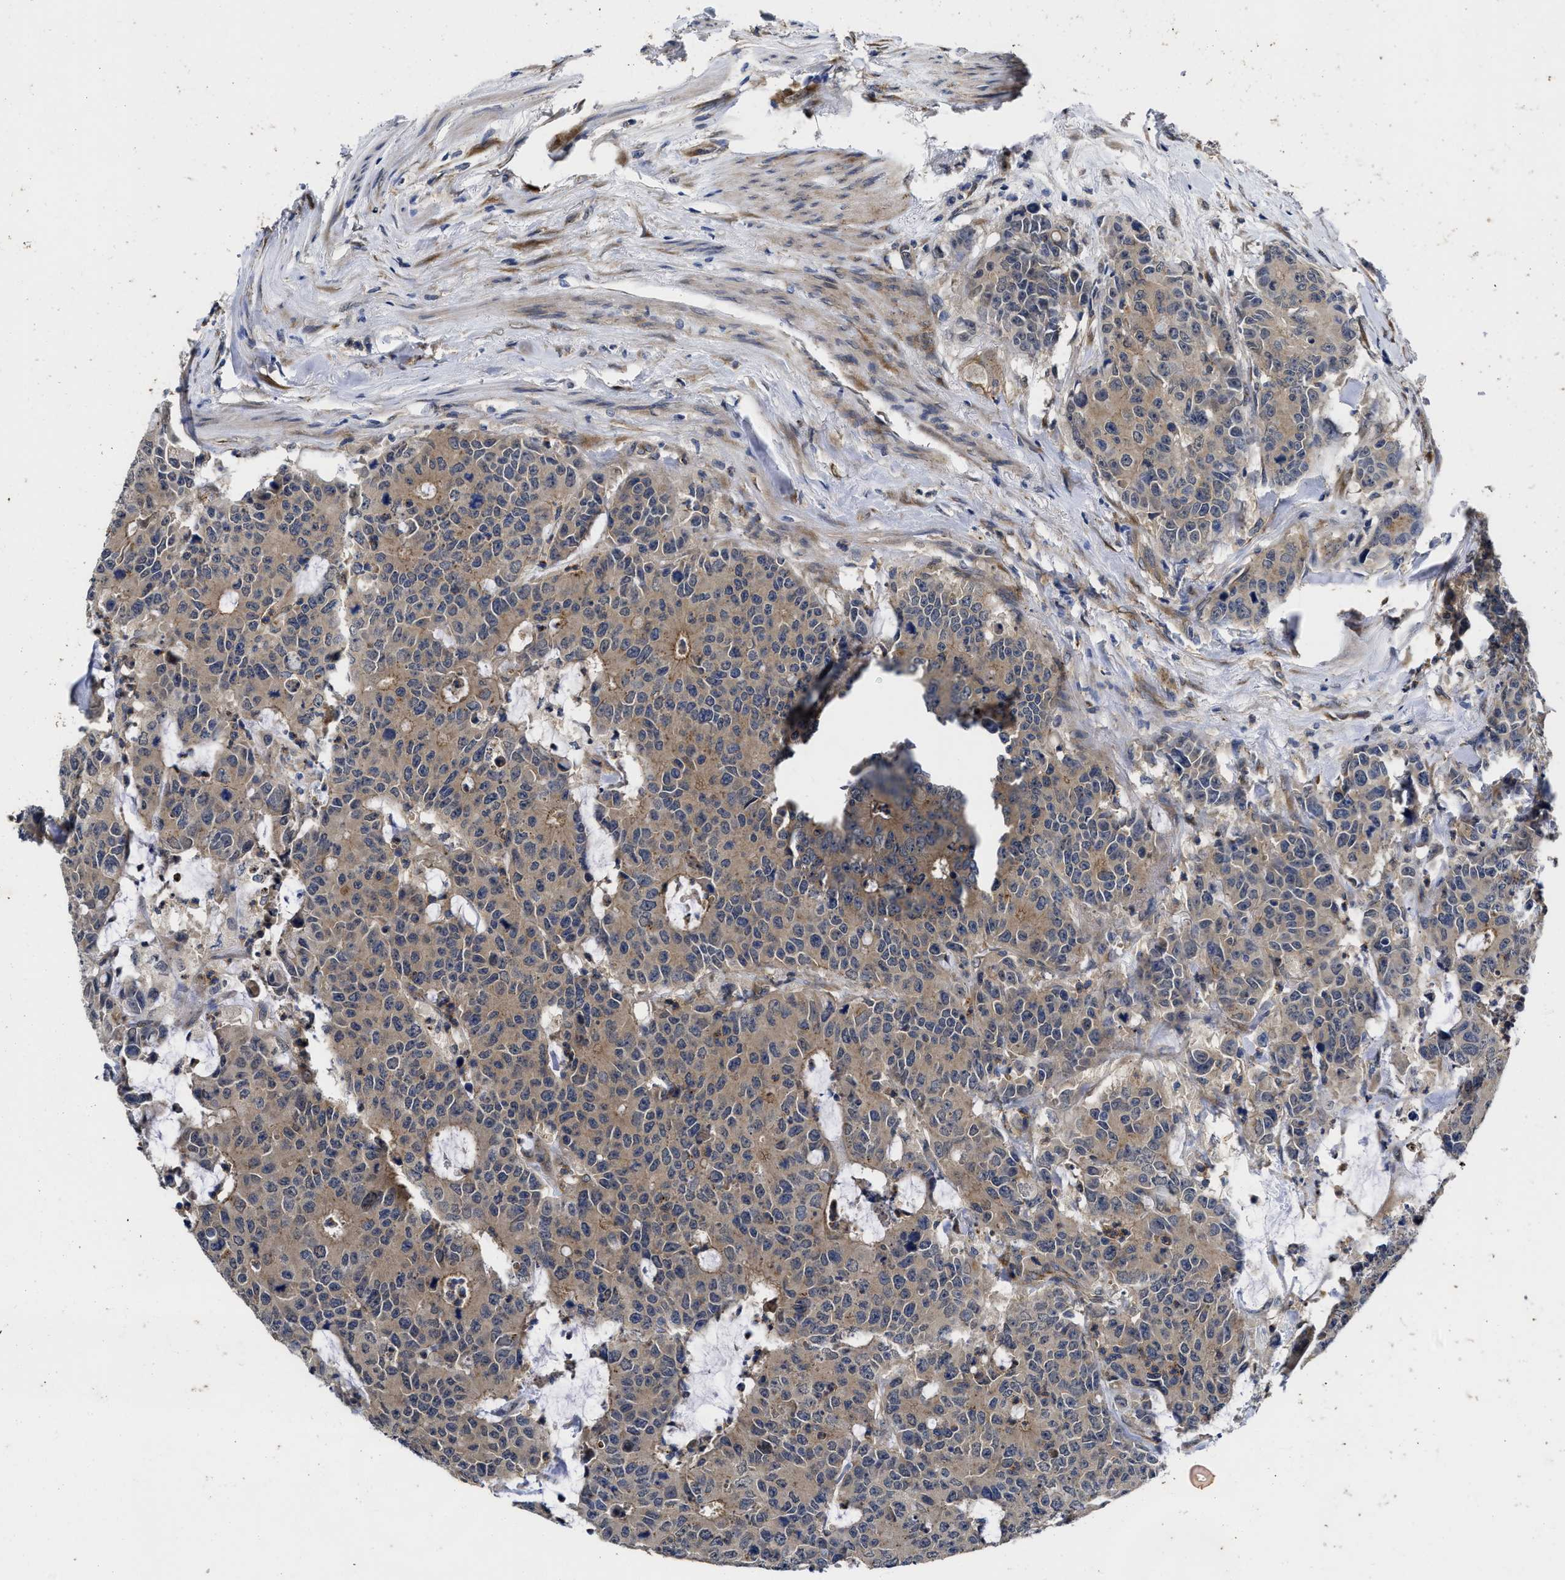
{"staining": {"intensity": "moderate", "quantity": ">75%", "location": "cytoplasmic/membranous"}, "tissue": "colorectal cancer", "cell_type": "Tumor cells", "image_type": "cancer", "snomed": [{"axis": "morphology", "description": "Adenocarcinoma, NOS"}, {"axis": "topography", "description": "Colon"}], "caption": "There is medium levels of moderate cytoplasmic/membranous staining in tumor cells of colorectal adenocarcinoma, as demonstrated by immunohistochemical staining (brown color).", "gene": "PKD2", "patient": {"sex": "female", "age": 86}}